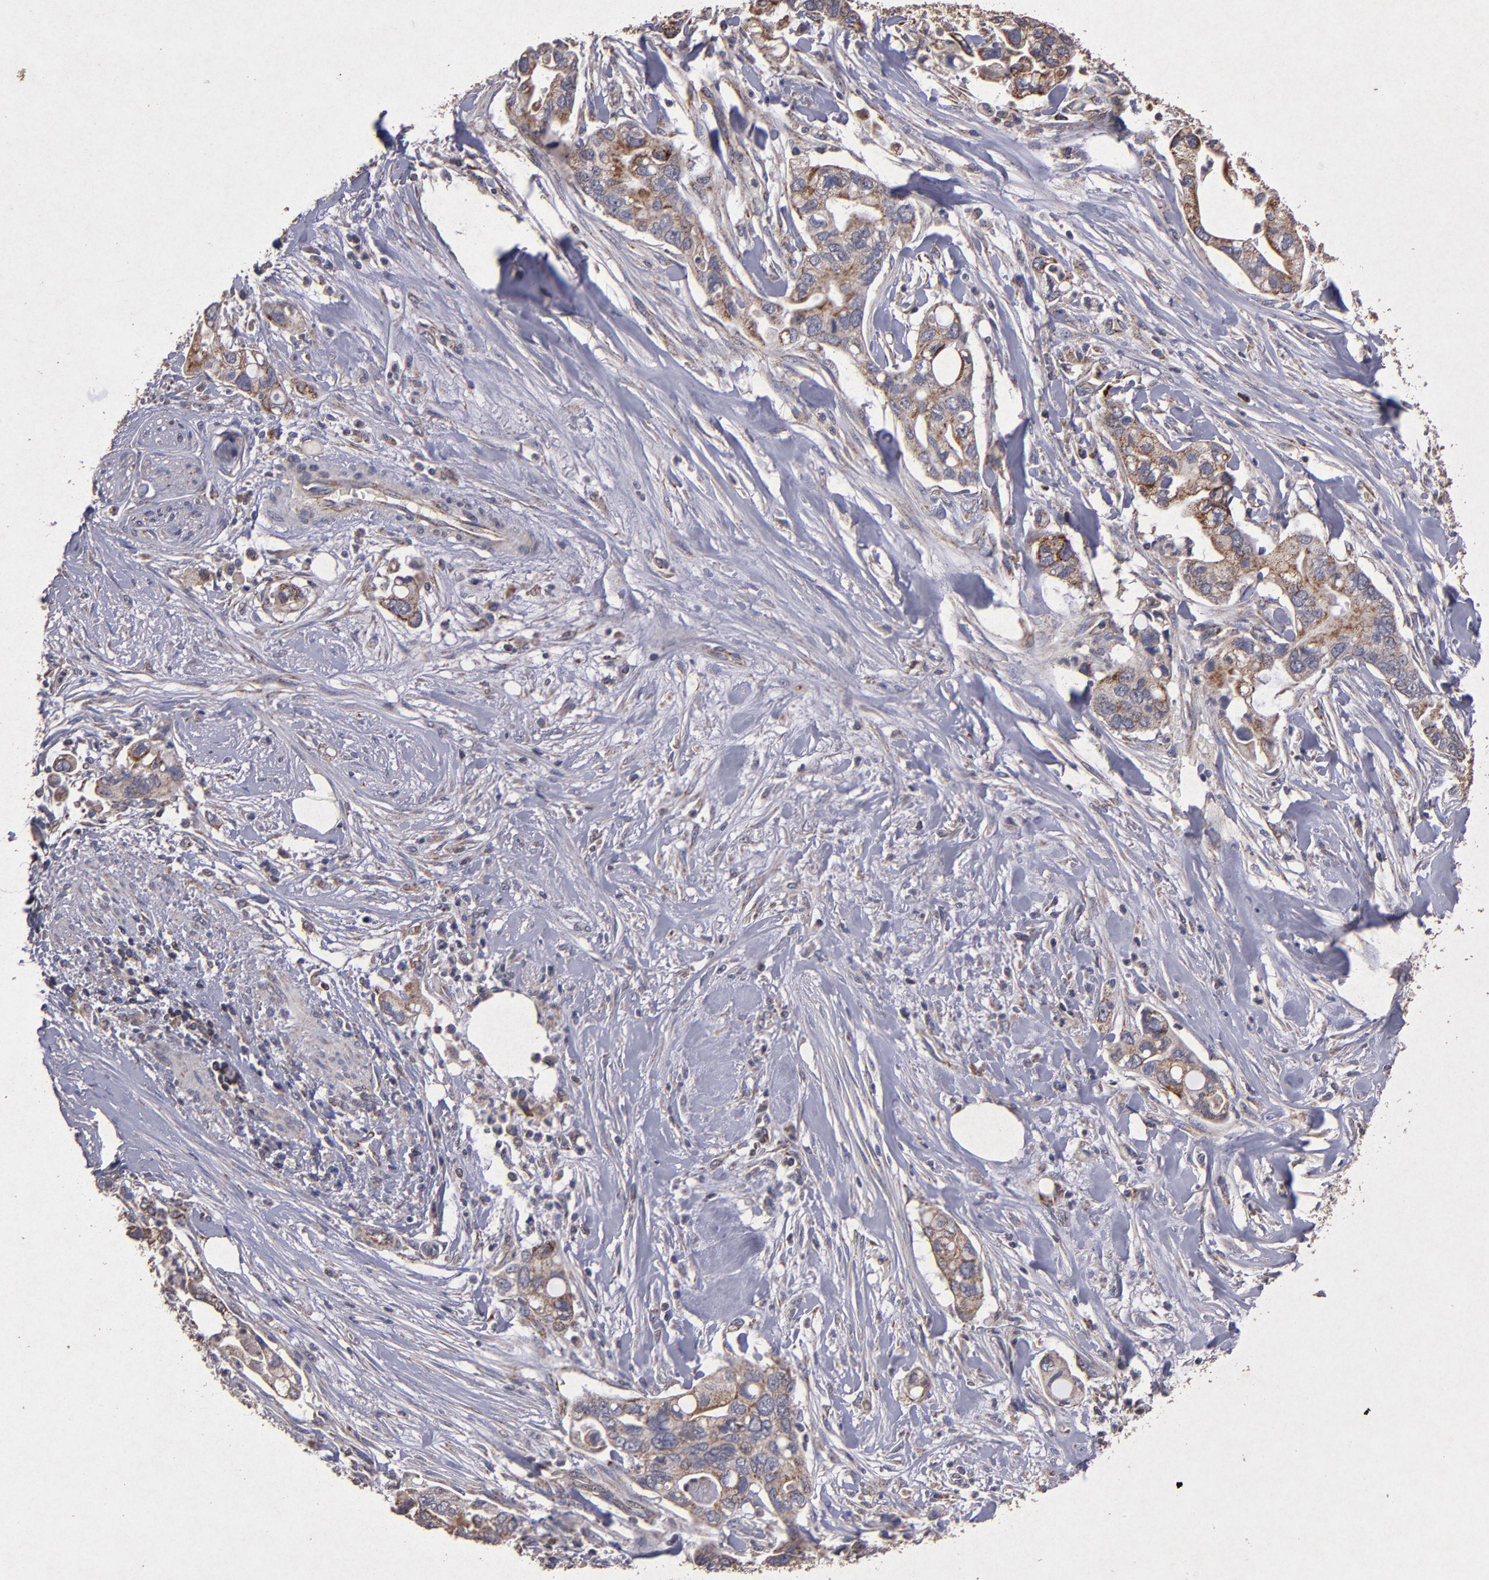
{"staining": {"intensity": "weak", "quantity": ">75%", "location": "cytoplasmic/membranous"}, "tissue": "pancreatic cancer", "cell_type": "Tumor cells", "image_type": "cancer", "snomed": [{"axis": "morphology", "description": "Adenocarcinoma, NOS"}, {"axis": "topography", "description": "Pancreas"}], "caption": "About >75% of tumor cells in human pancreatic cancer reveal weak cytoplasmic/membranous protein staining as visualized by brown immunohistochemical staining.", "gene": "TIMM9", "patient": {"sex": "male", "age": 70}}